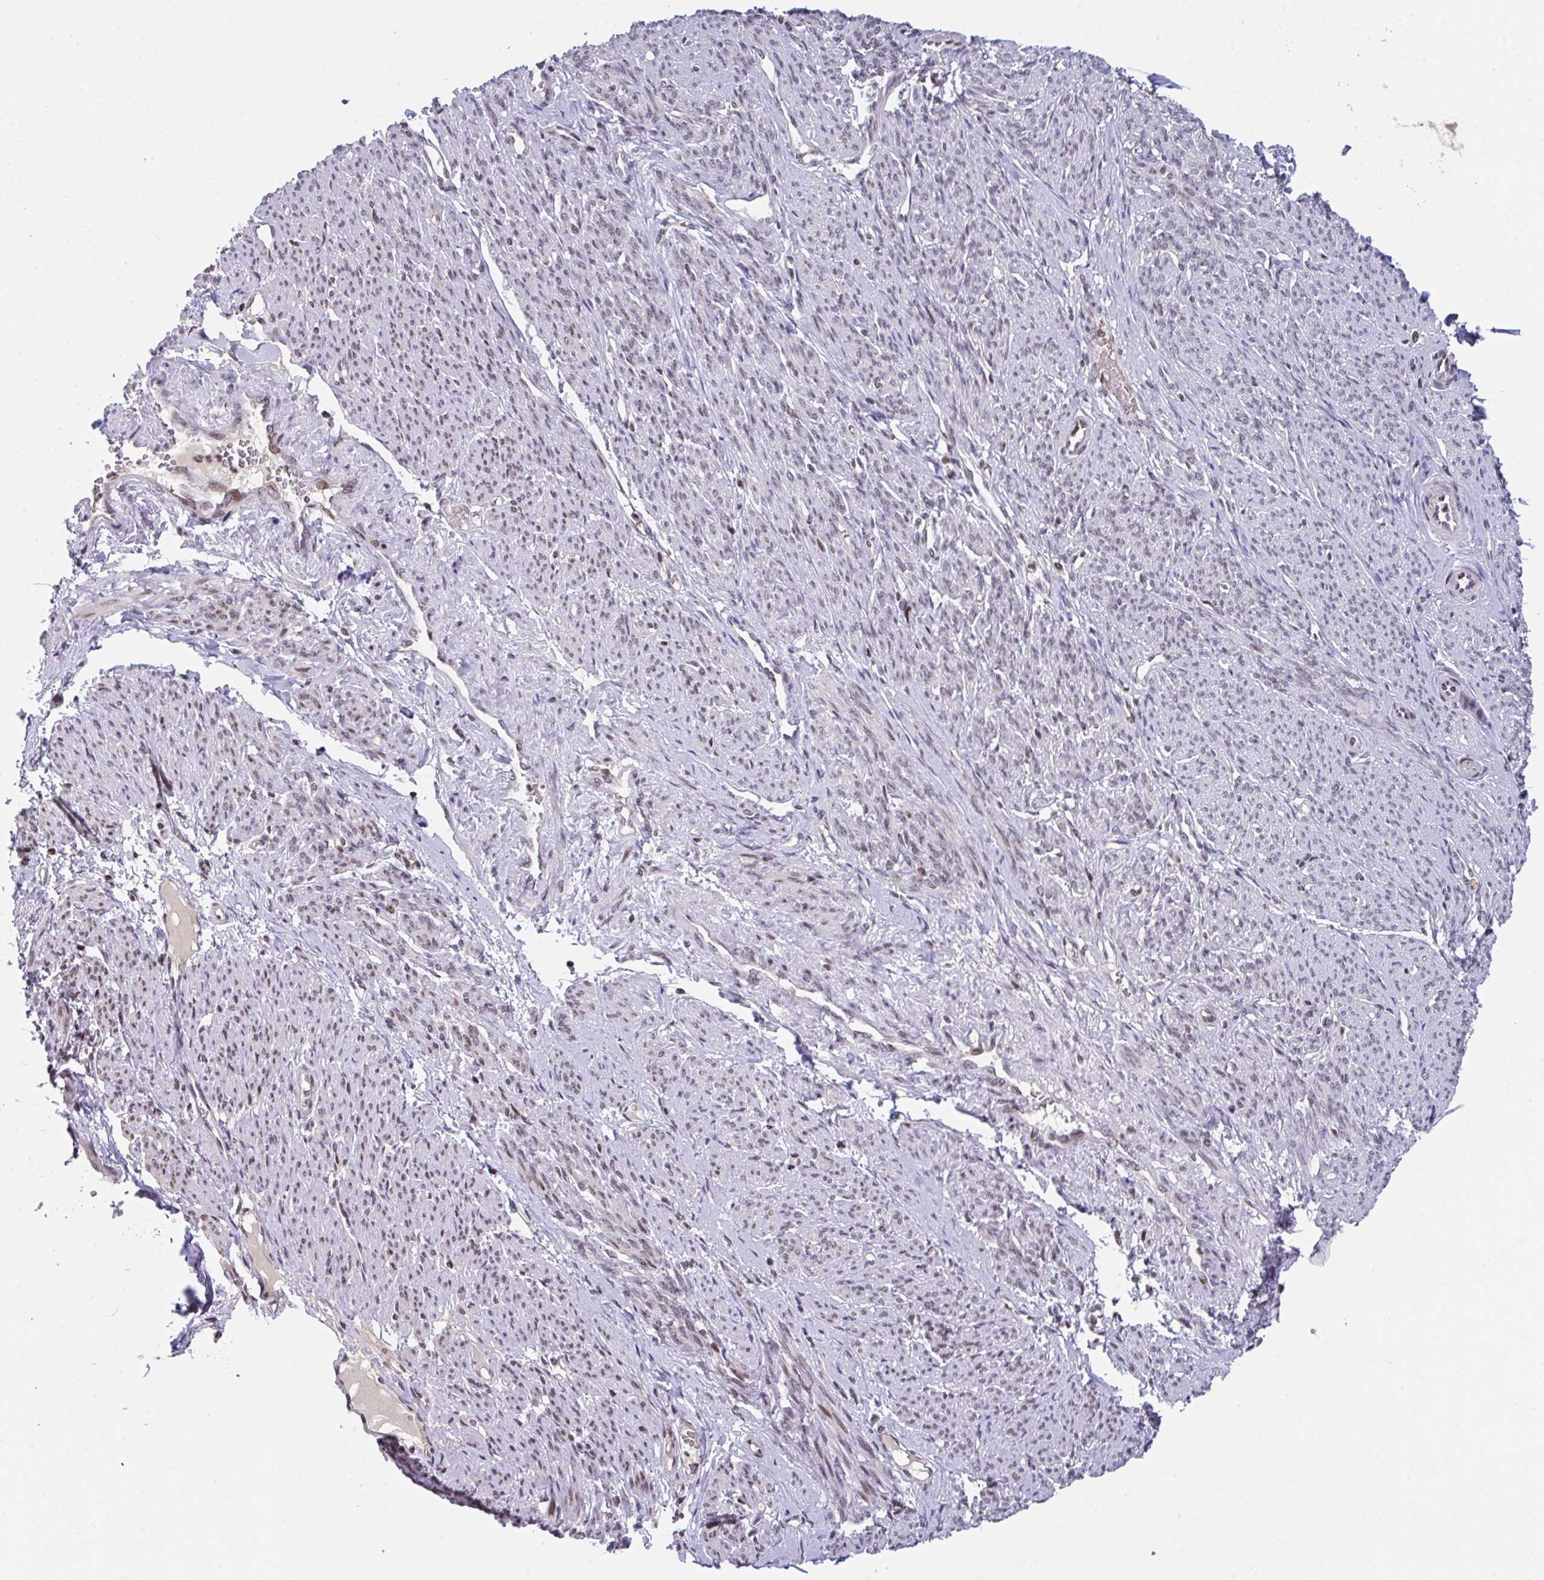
{"staining": {"intensity": "moderate", "quantity": "25%-75%", "location": "nuclear"}, "tissue": "smooth muscle", "cell_type": "Smooth muscle cells", "image_type": "normal", "snomed": [{"axis": "morphology", "description": "Normal tissue, NOS"}, {"axis": "topography", "description": "Smooth muscle"}], "caption": "Smooth muscle stained for a protein (brown) reveals moderate nuclear positive staining in approximately 25%-75% of smooth muscle cells.", "gene": "PCDHB8", "patient": {"sex": "female", "age": 65}}